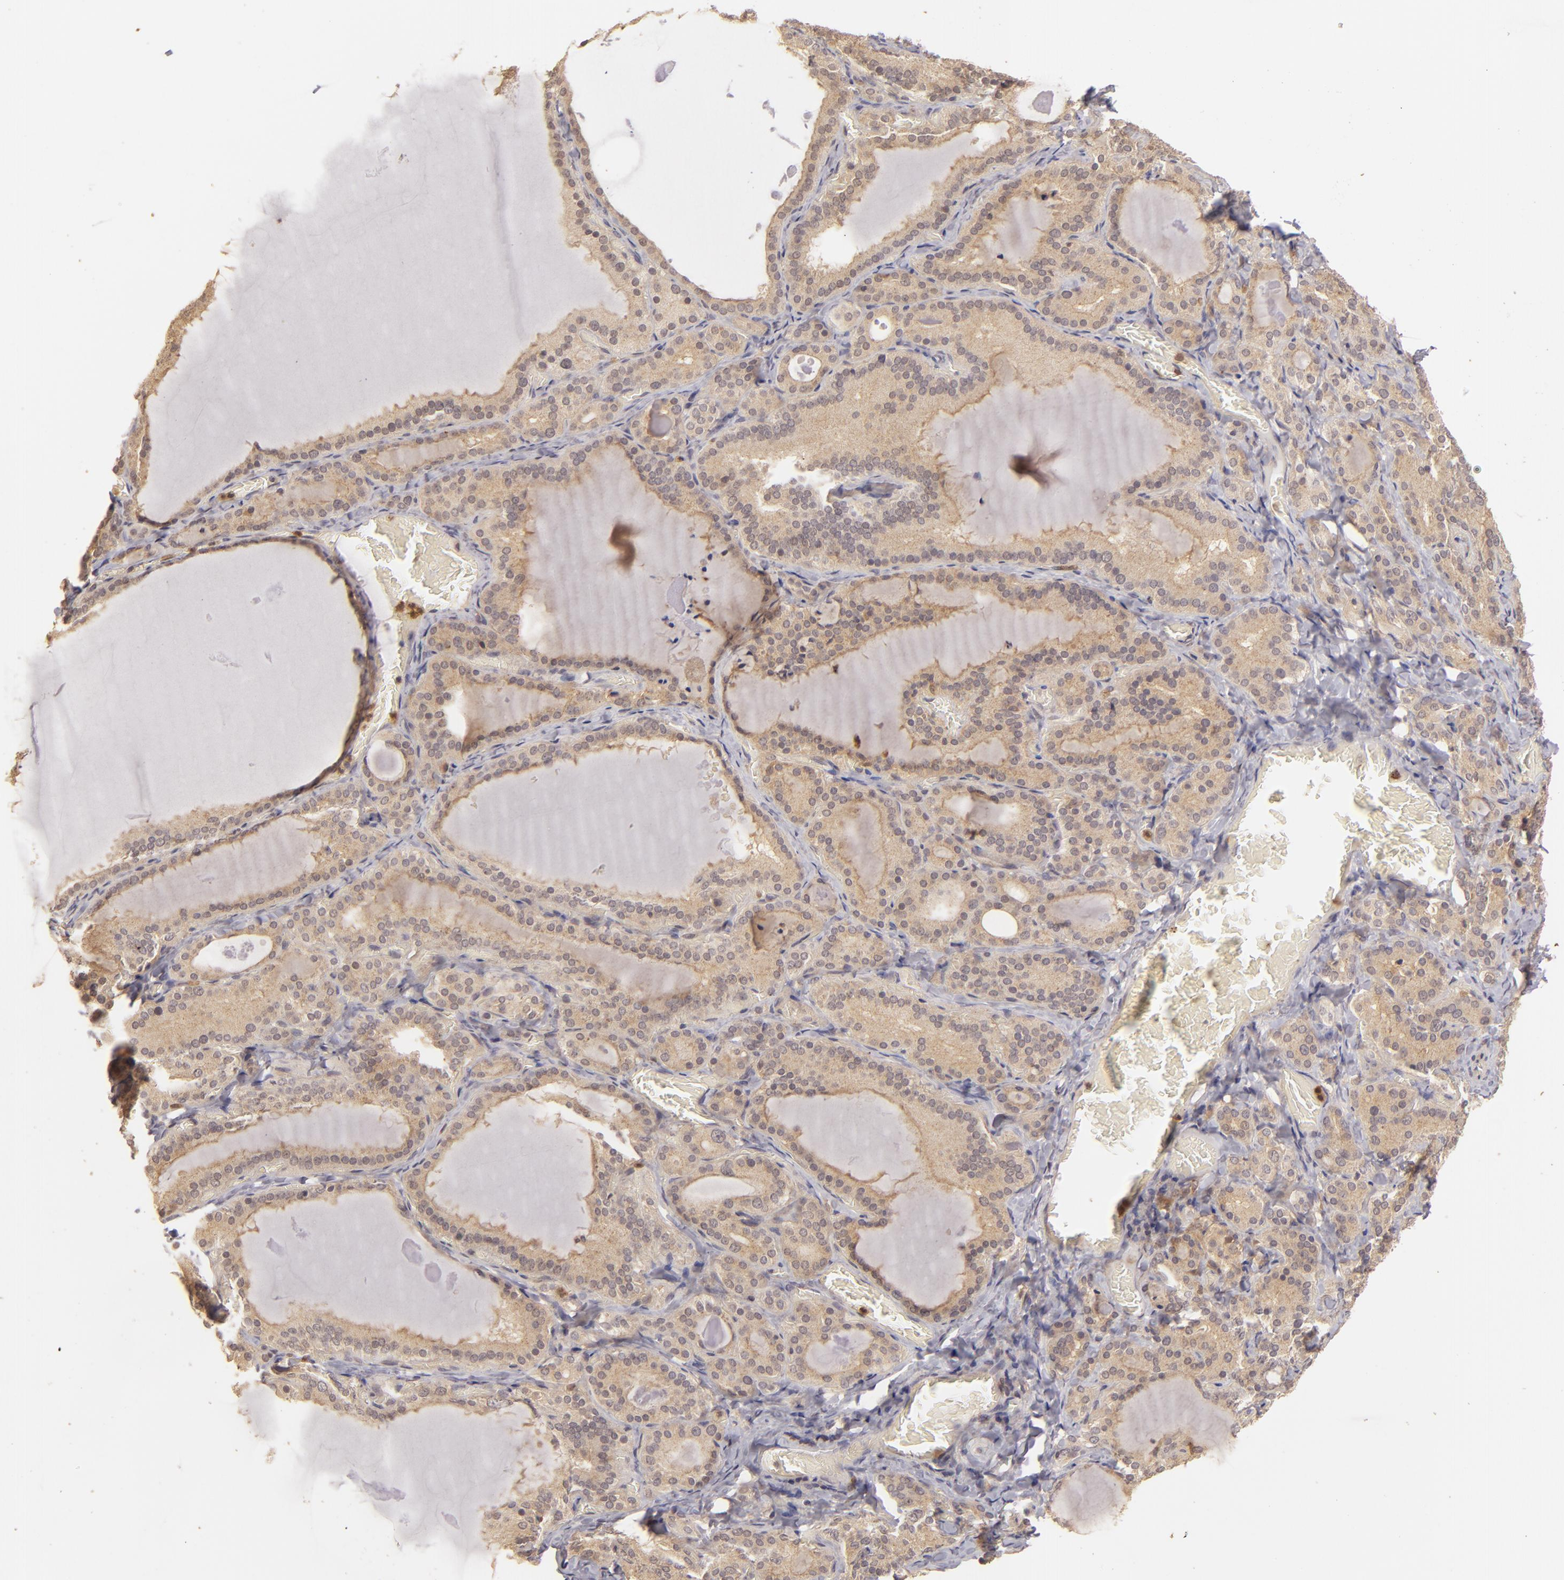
{"staining": {"intensity": "moderate", "quantity": ">75%", "location": "cytoplasmic/membranous"}, "tissue": "thyroid gland", "cell_type": "Glandular cells", "image_type": "normal", "snomed": [{"axis": "morphology", "description": "Normal tissue, NOS"}, {"axis": "topography", "description": "Thyroid gland"}], "caption": "Glandular cells demonstrate medium levels of moderate cytoplasmic/membranous staining in about >75% of cells in benign human thyroid gland. Nuclei are stained in blue.", "gene": "PRKCD", "patient": {"sex": "female", "age": 33}}